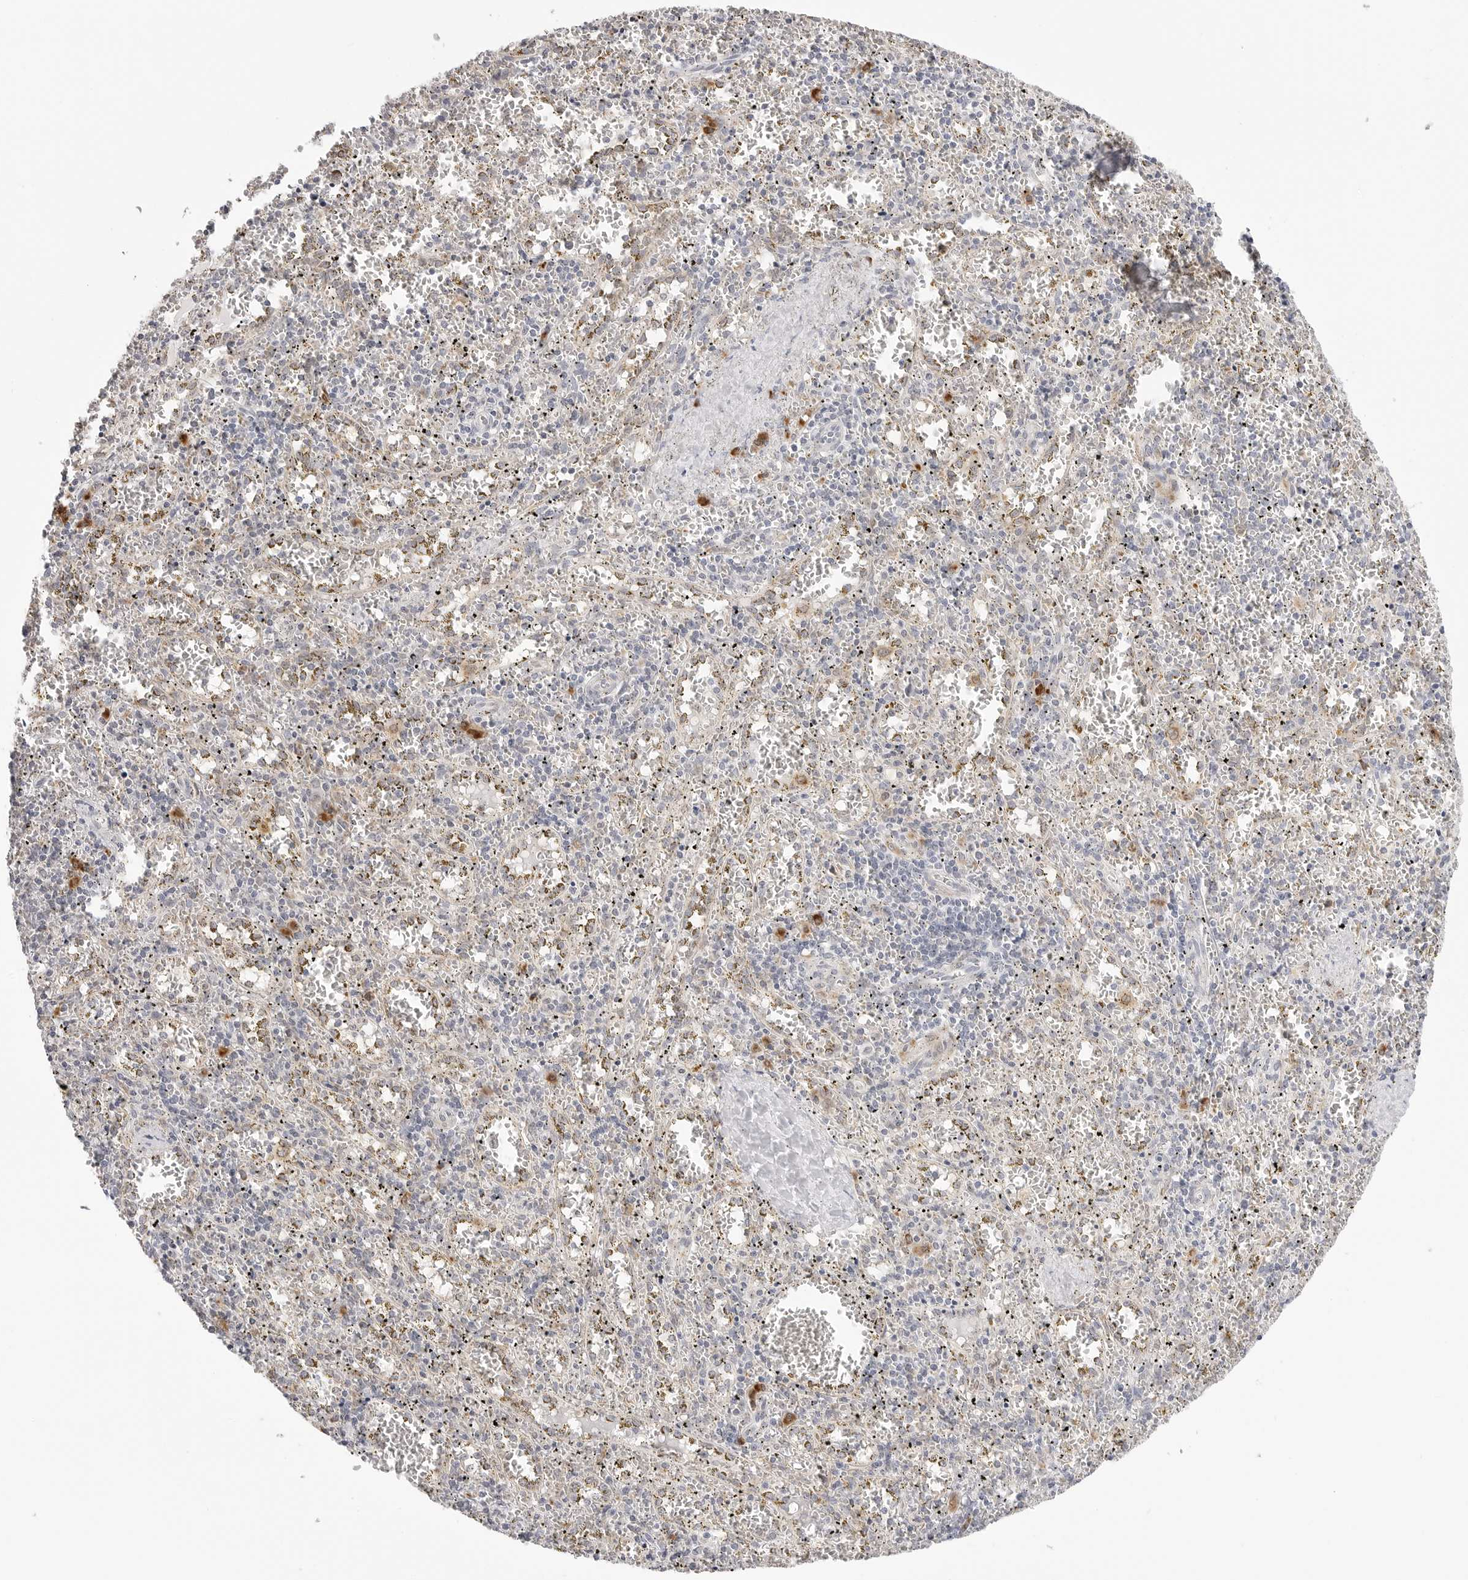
{"staining": {"intensity": "moderate", "quantity": "<25%", "location": "cytoplasmic/membranous"}, "tissue": "spleen", "cell_type": "Cells in red pulp", "image_type": "normal", "snomed": [{"axis": "morphology", "description": "Normal tissue, NOS"}, {"axis": "topography", "description": "Spleen"}], "caption": "High-power microscopy captured an IHC photomicrograph of benign spleen, revealing moderate cytoplasmic/membranous staining in approximately <25% of cells in red pulp.", "gene": "RPN1", "patient": {"sex": "male", "age": 11}}